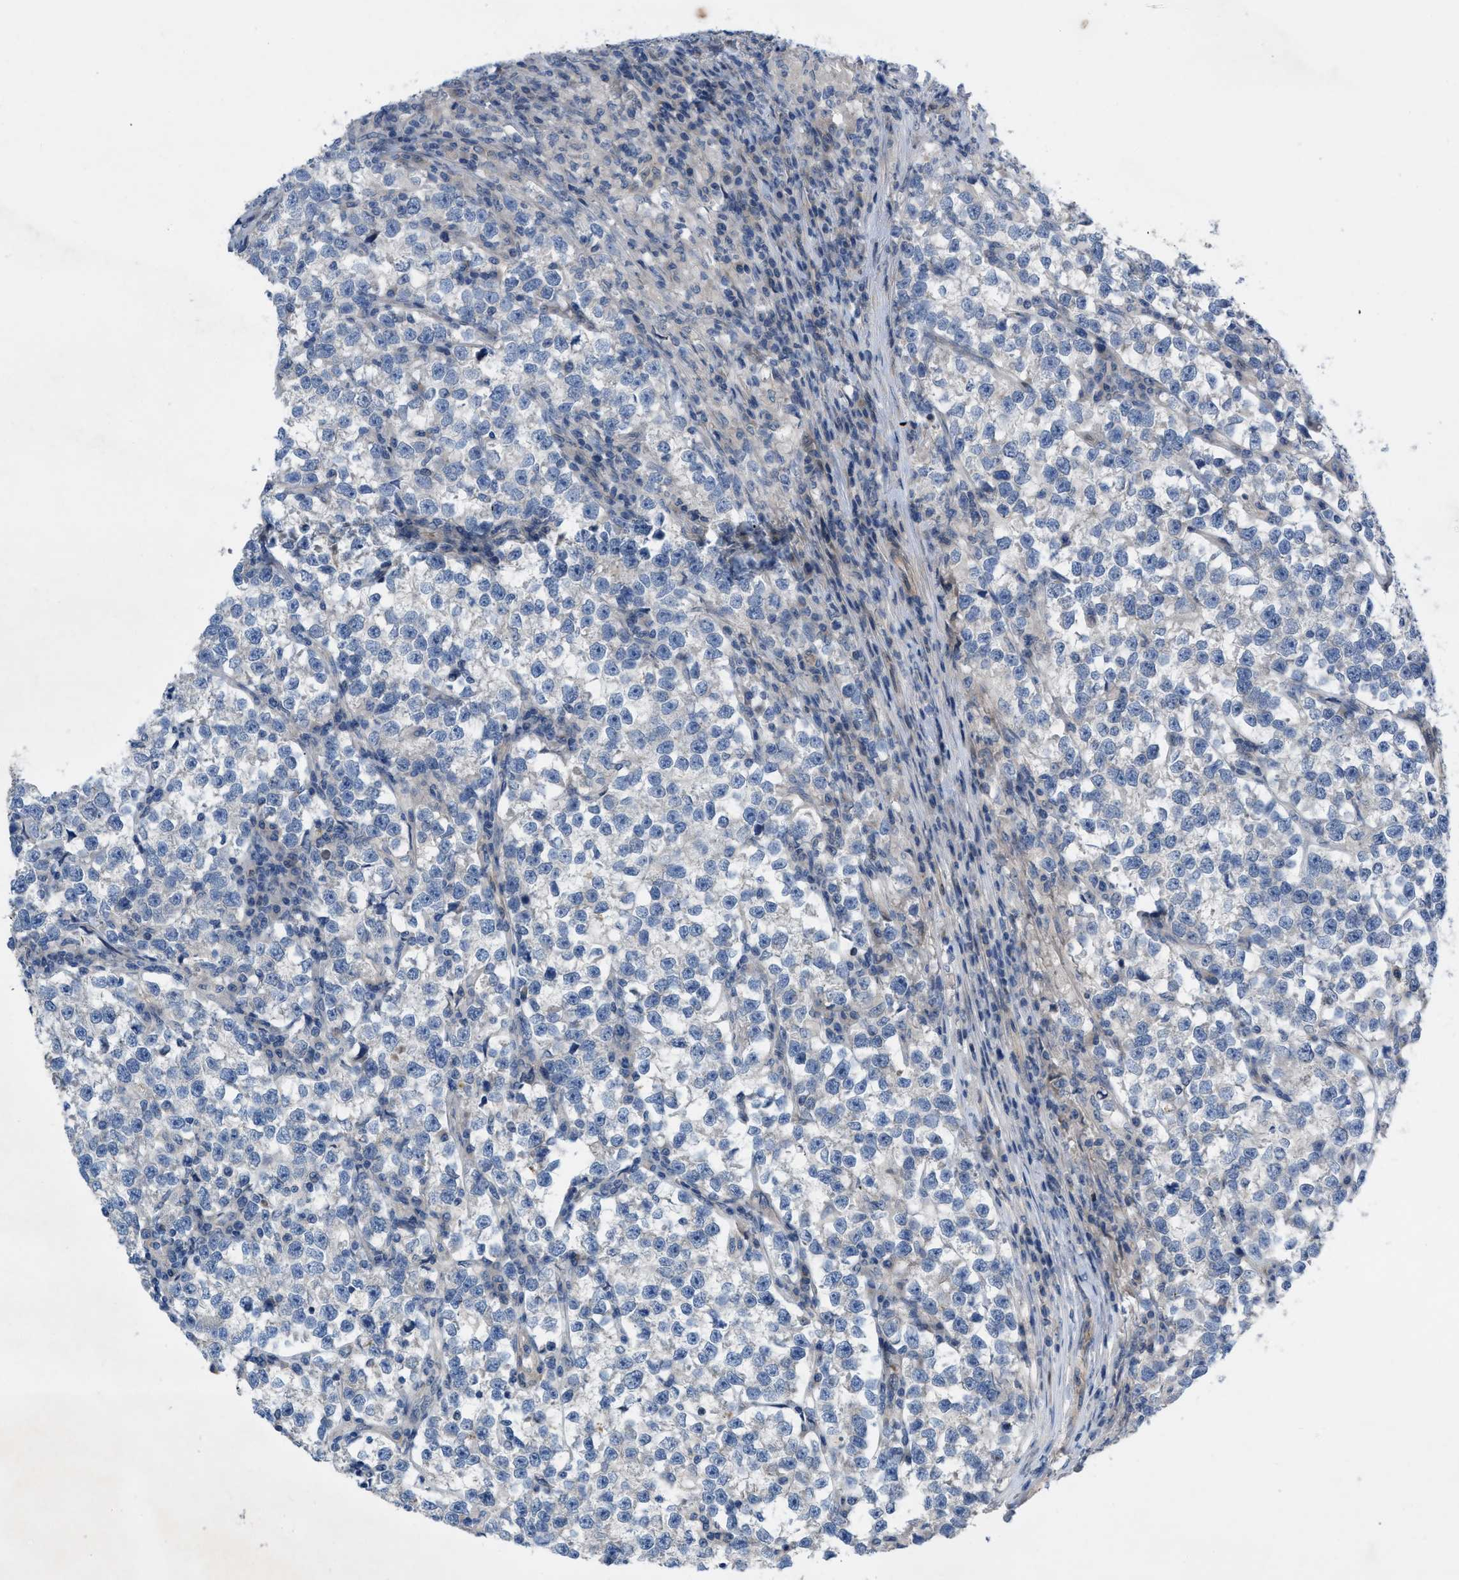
{"staining": {"intensity": "negative", "quantity": "none", "location": "none"}, "tissue": "testis cancer", "cell_type": "Tumor cells", "image_type": "cancer", "snomed": [{"axis": "morphology", "description": "Normal tissue, NOS"}, {"axis": "morphology", "description": "Seminoma, NOS"}, {"axis": "topography", "description": "Testis"}], "caption": "IHC image of neoplastic tissue: human testis cancer stained with DAB demonstrates no significant protein positivity in tumor cells.", "gene": "NDEL1", "patient": {"sex": "male", "age": 43}}